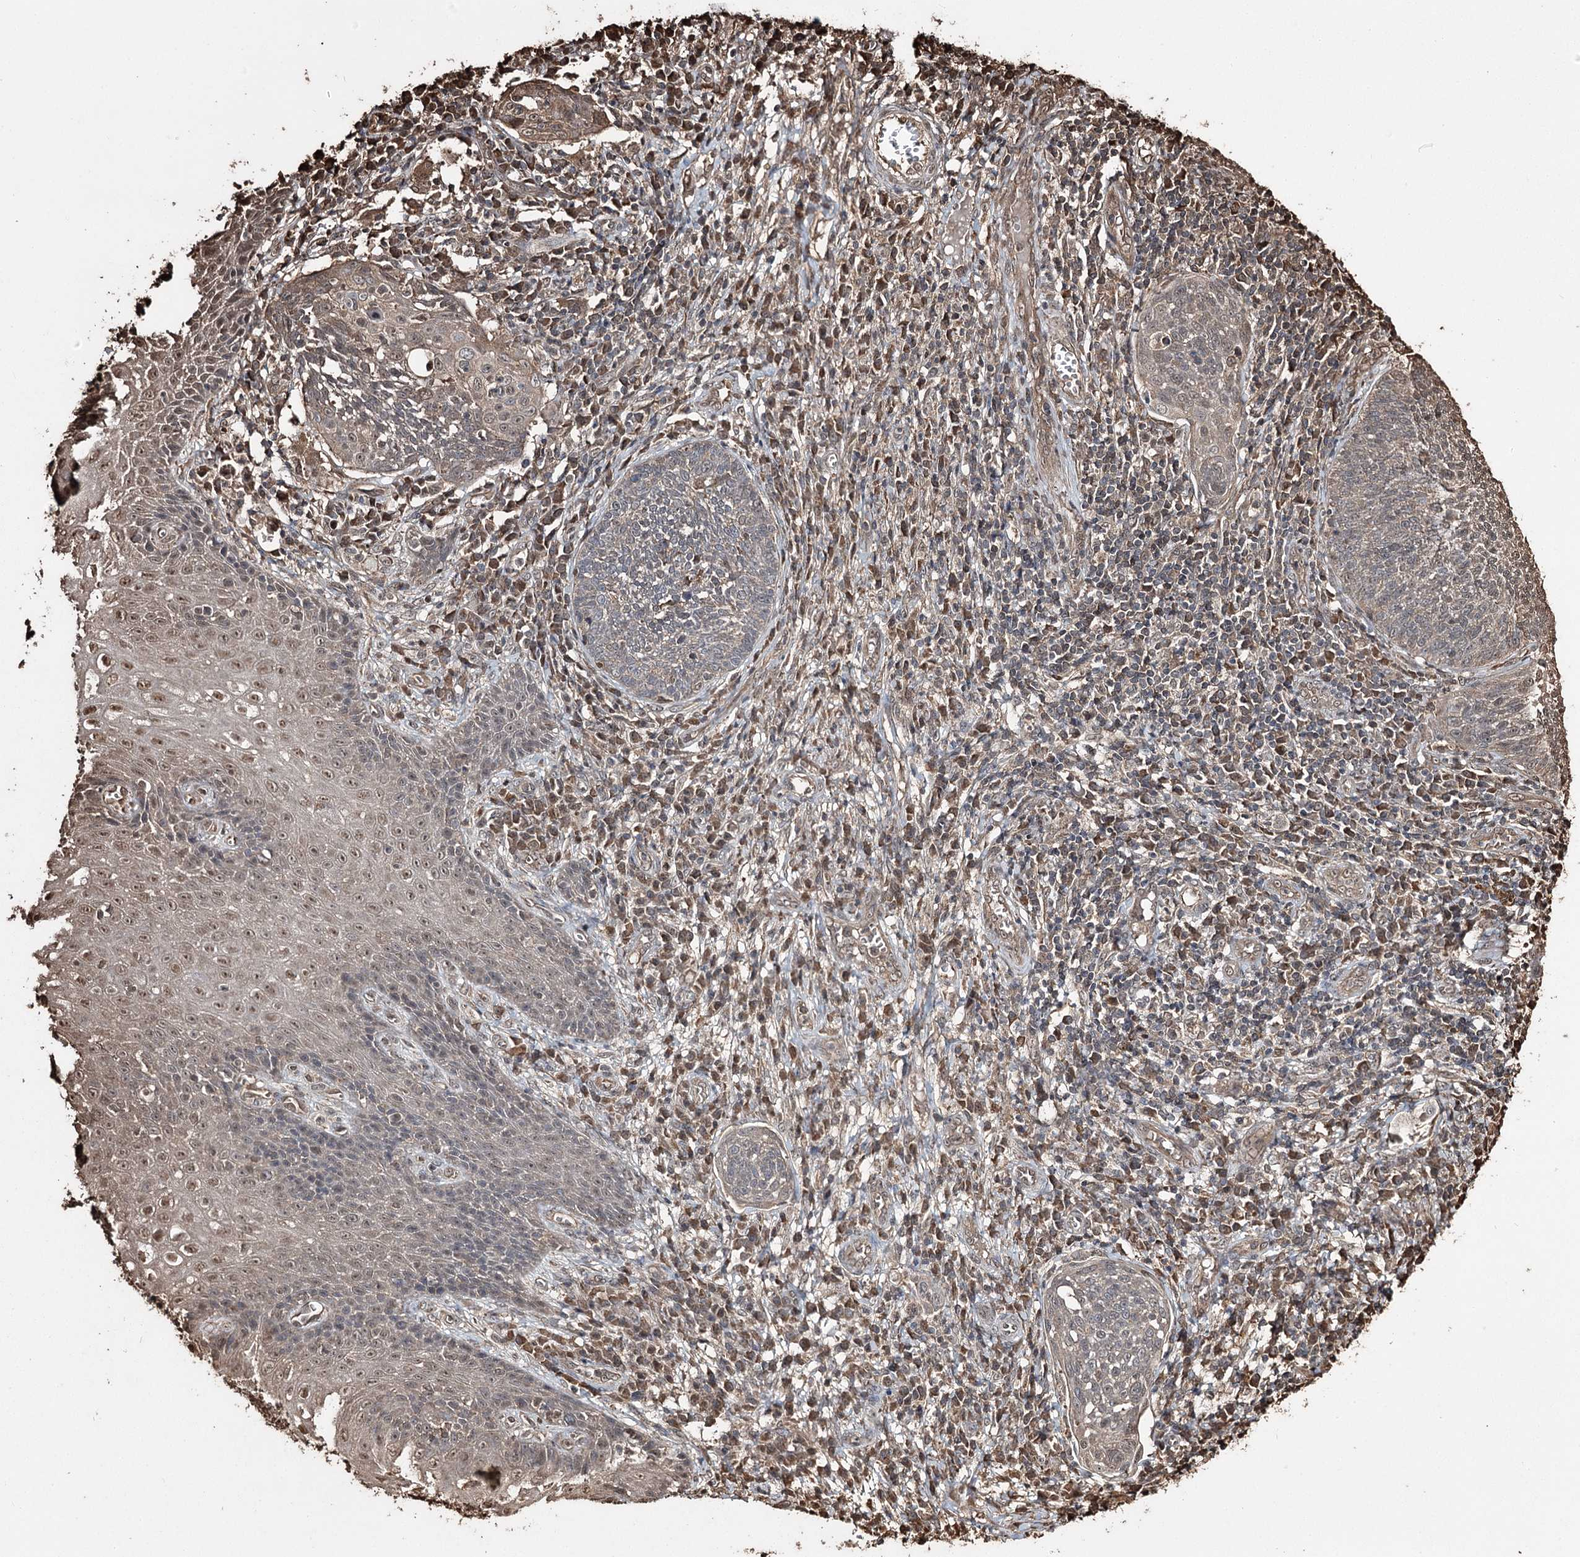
{"staining": {"intensity": "weak", "quantity": "25%-75%", "location": "cytoplasmic/membranous"}, "tissue": "cervical cancer", "cell_type": "Tumor cells", "image_type": "cancer", "snomed": [{"axis": "morphology", "description": "Squamous cell carcinoma, NOS"}, {"axis": "topography", "description": "Cervix"}], "caption": "Approximately 25%-75% of tumor cells in cervical cancer display weak cytoplasmic/membranous protein staining as visualized by brown immunohistochemical staining.", "gene": "PLCH1", "patient": {"sex": "female", "age": 34}}